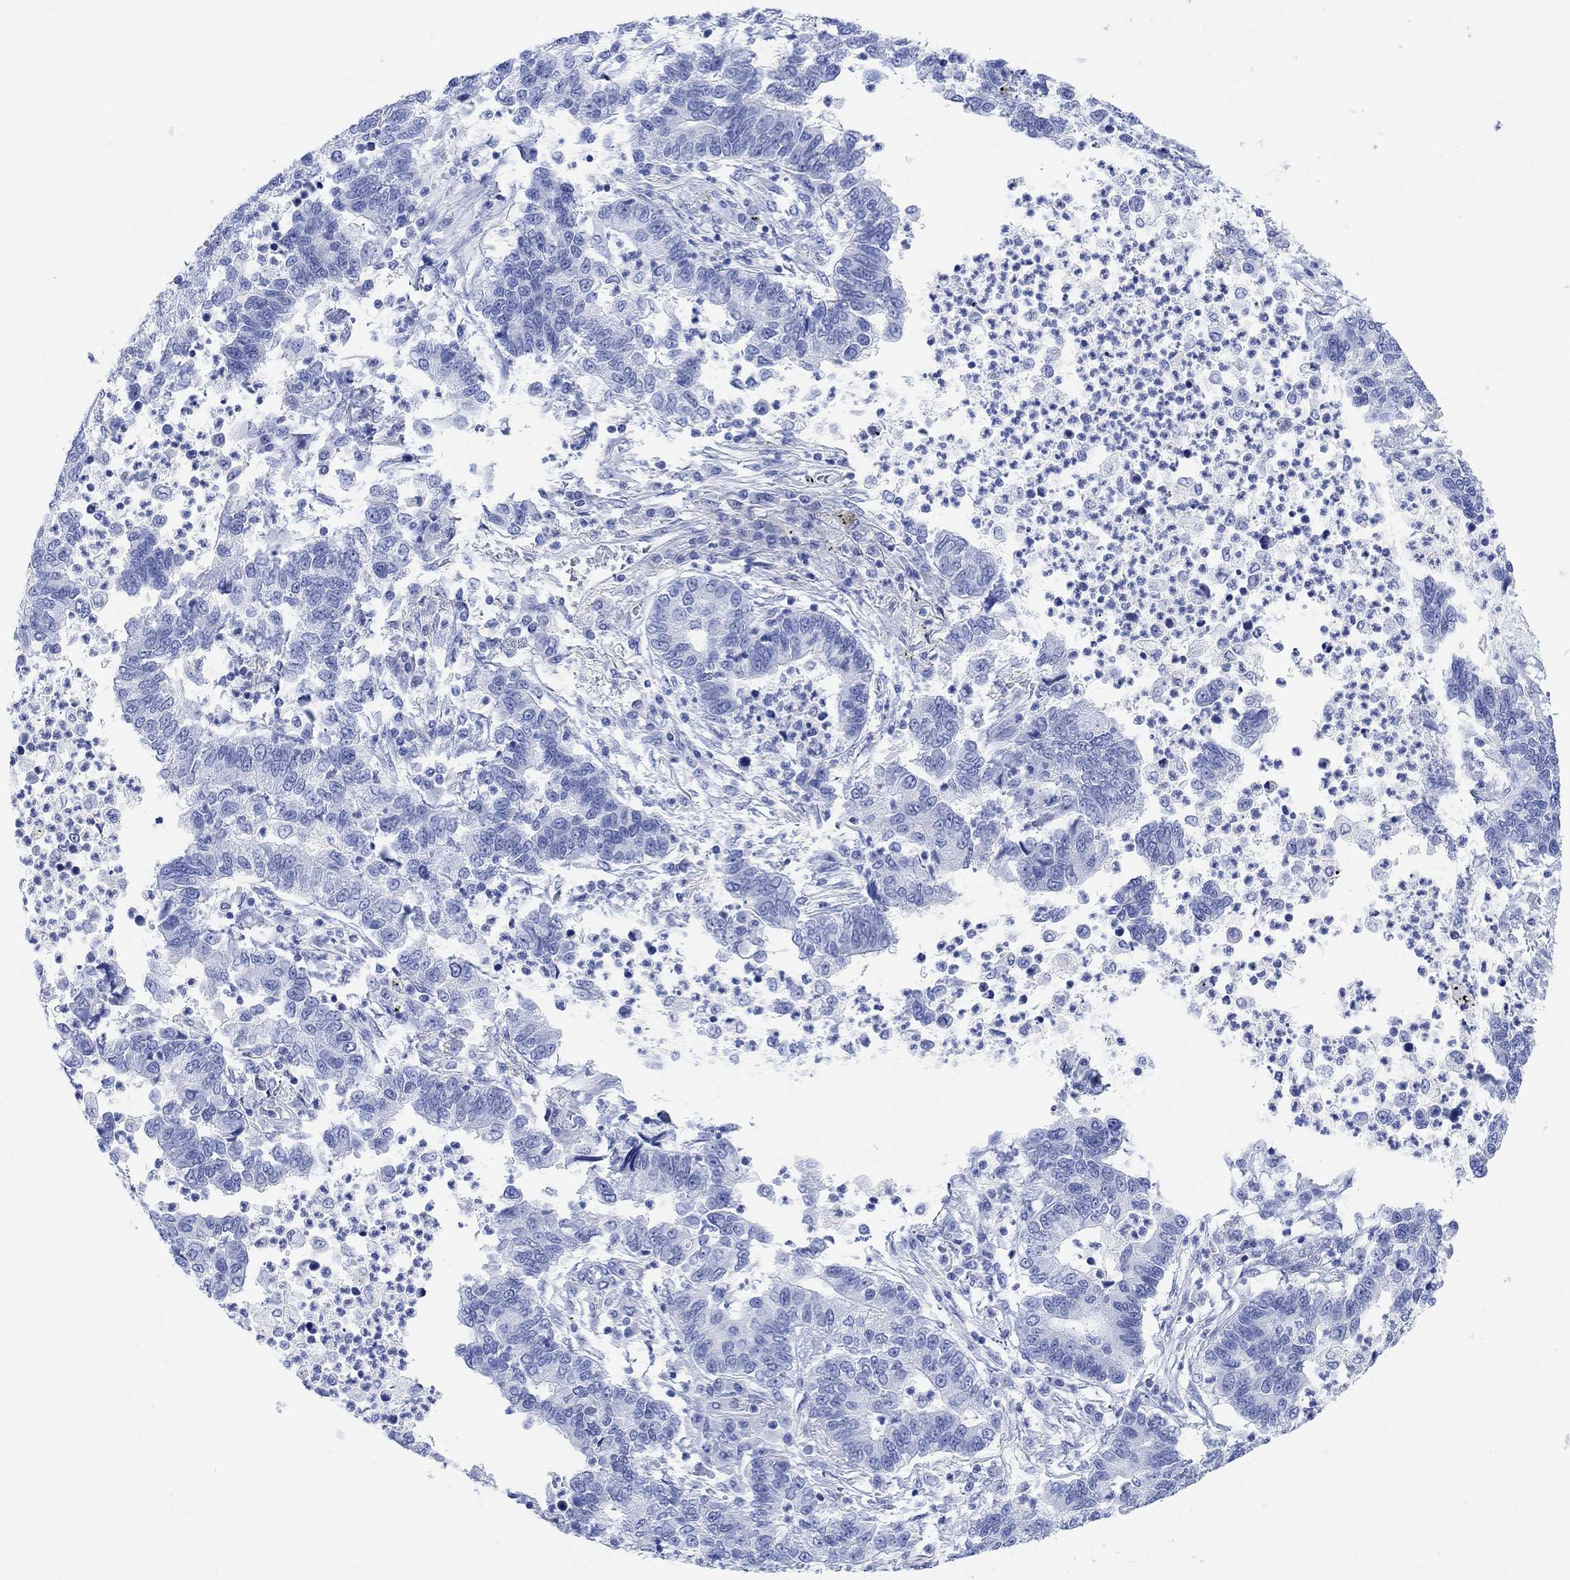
{"staining": {"intensity": "negative", "quantity": "none", "location": "none"}, "tissue": "lung cancer", "cell_type": "Tumor cells", "image_type": "cancer", "snomed": [{"axis": "morphology", "description": "Adenocarcinoma, NOS"}, {"axis": "topography", "description": "Lung"}], "caption": "This is an immunohistochemistry photomicrograph of human lung adenocarcinoma. There is no staining in tumor cells.", "gene": "ANKRD33", "patient": {"sex": "female", "age": 57}}